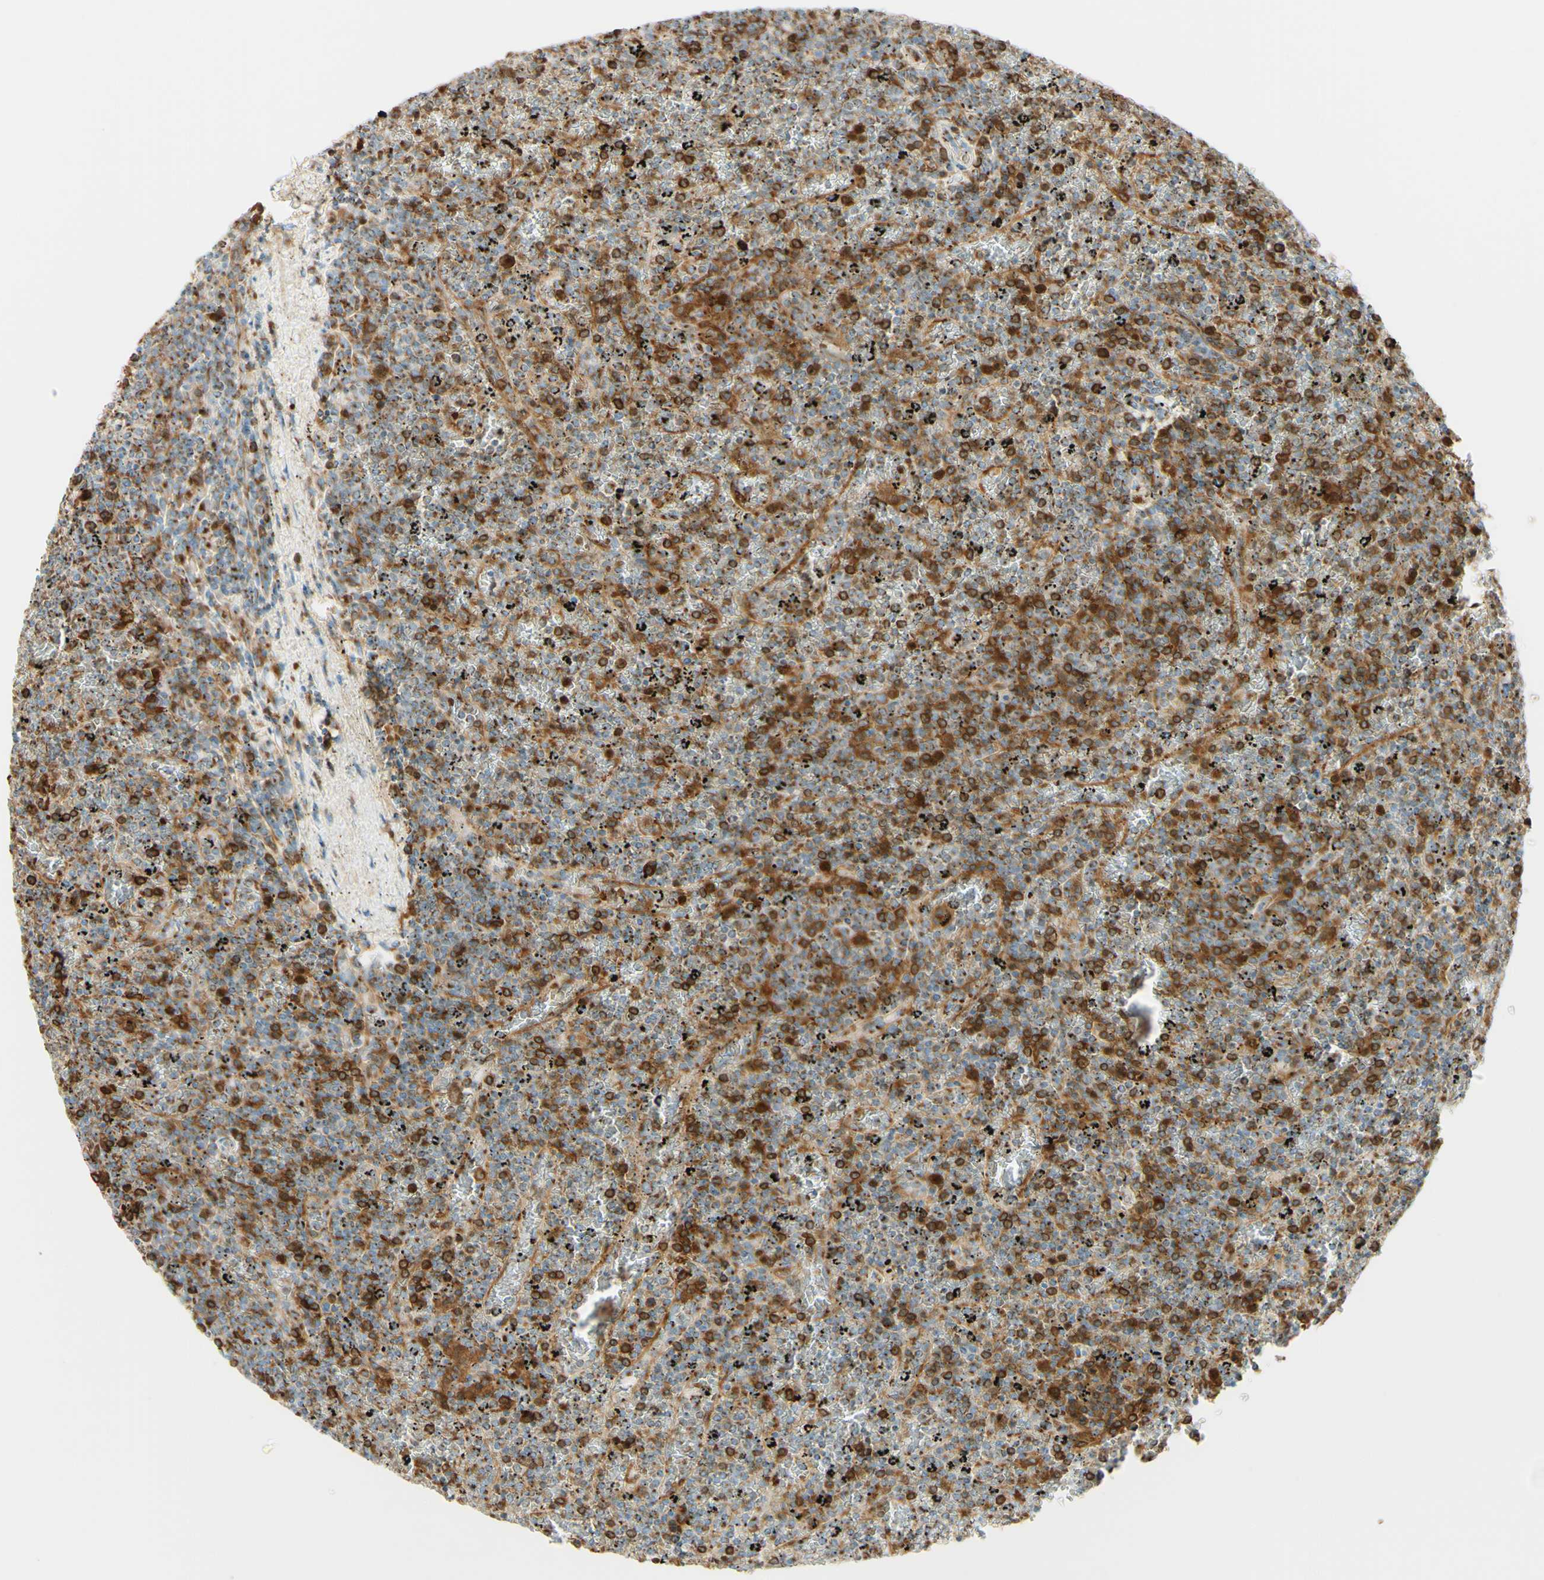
{"staining": {"intensity": "strong", "quantity": "25%-75%", "location": "cytoplasmic/membranous"}, "tissue": "lymphoma", "cell_type": "Tumor cells", "image_type": "cancer", "snomed": [{"axis": "morphology", "description": "Malignant lymphoma, non-Hodgkin's type, Low grade"}, {"axis": "topography", "description": "Spleen"}], "caption": "IHC photomicrograph of neoplastic tissue: malignant lymphoma, non-Hodgkin's type (low-grade) stained using immunohistochemistry exhibits high levels of strong protein expression localized specifically in the cytoplasmic/membranous of tumor cells, appearing as a cytoplasmic/membranous brown color.", "gene": "GOLGB1", "patient": {"sex": "female", "age": 77}}